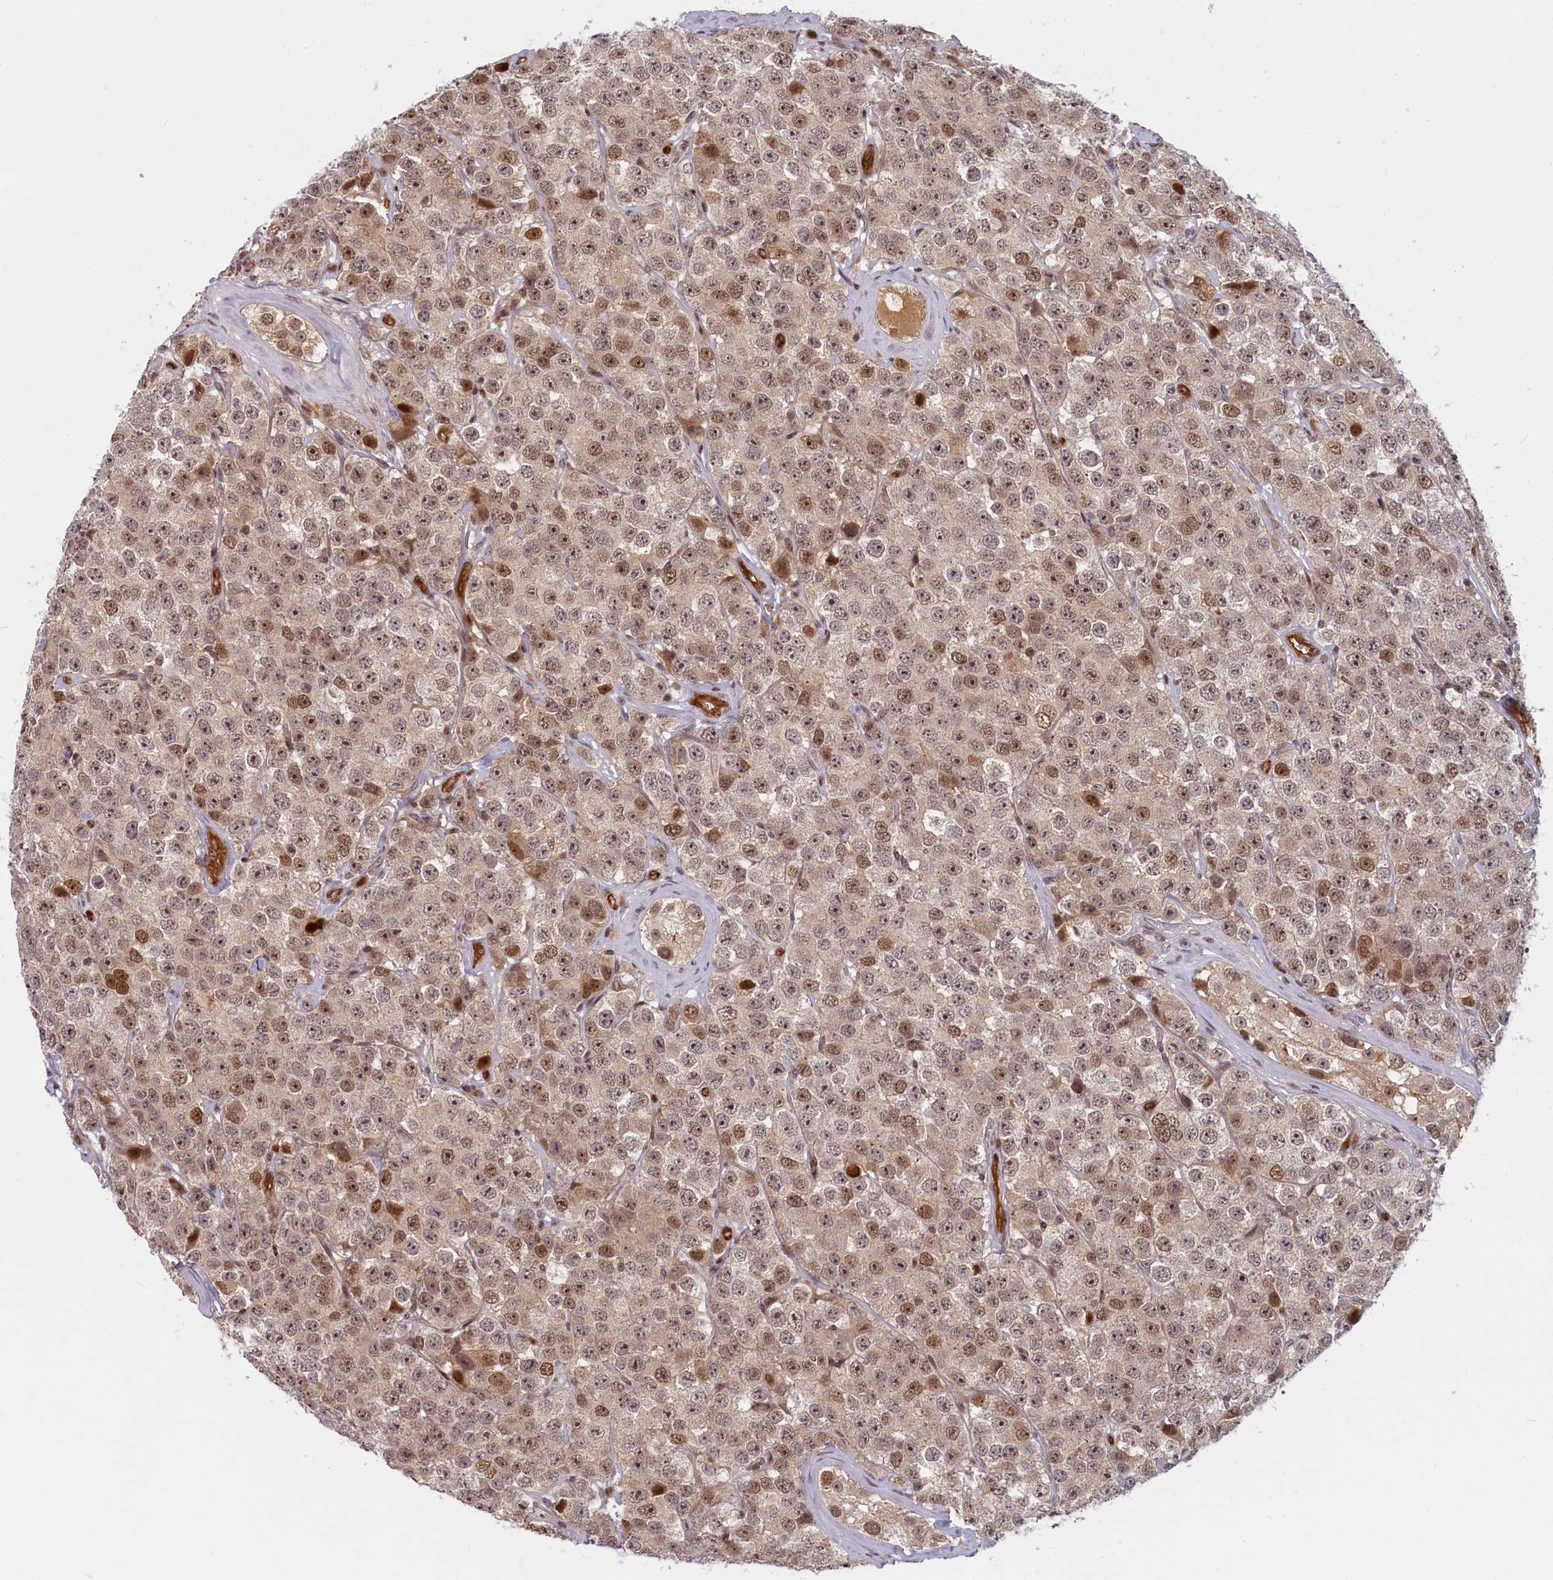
{"staining": {"intensity": "moderate", "quantity": ">75%", "location": "nuclear"}, "tissue": "testis cancer", "cell_type": "Tumor cells", "image_type": "cancer", "snomed": [{"axis": "morphology", "description": "Seminoma, NOS"}, {"axis": "topography", "description": "Testis"}], "caption": "Immunohistochemical staining of human seminoma (testis) shows medium levels of moderate nuclear protein expression in approximately >75% of tumor cells. (DAB (3,3'-diaminobenzidine) IHC, brown staining for protein, blue staining for nuclei).", "gene": "SNRK", "patient": {"sex": "male", "age": 28}}